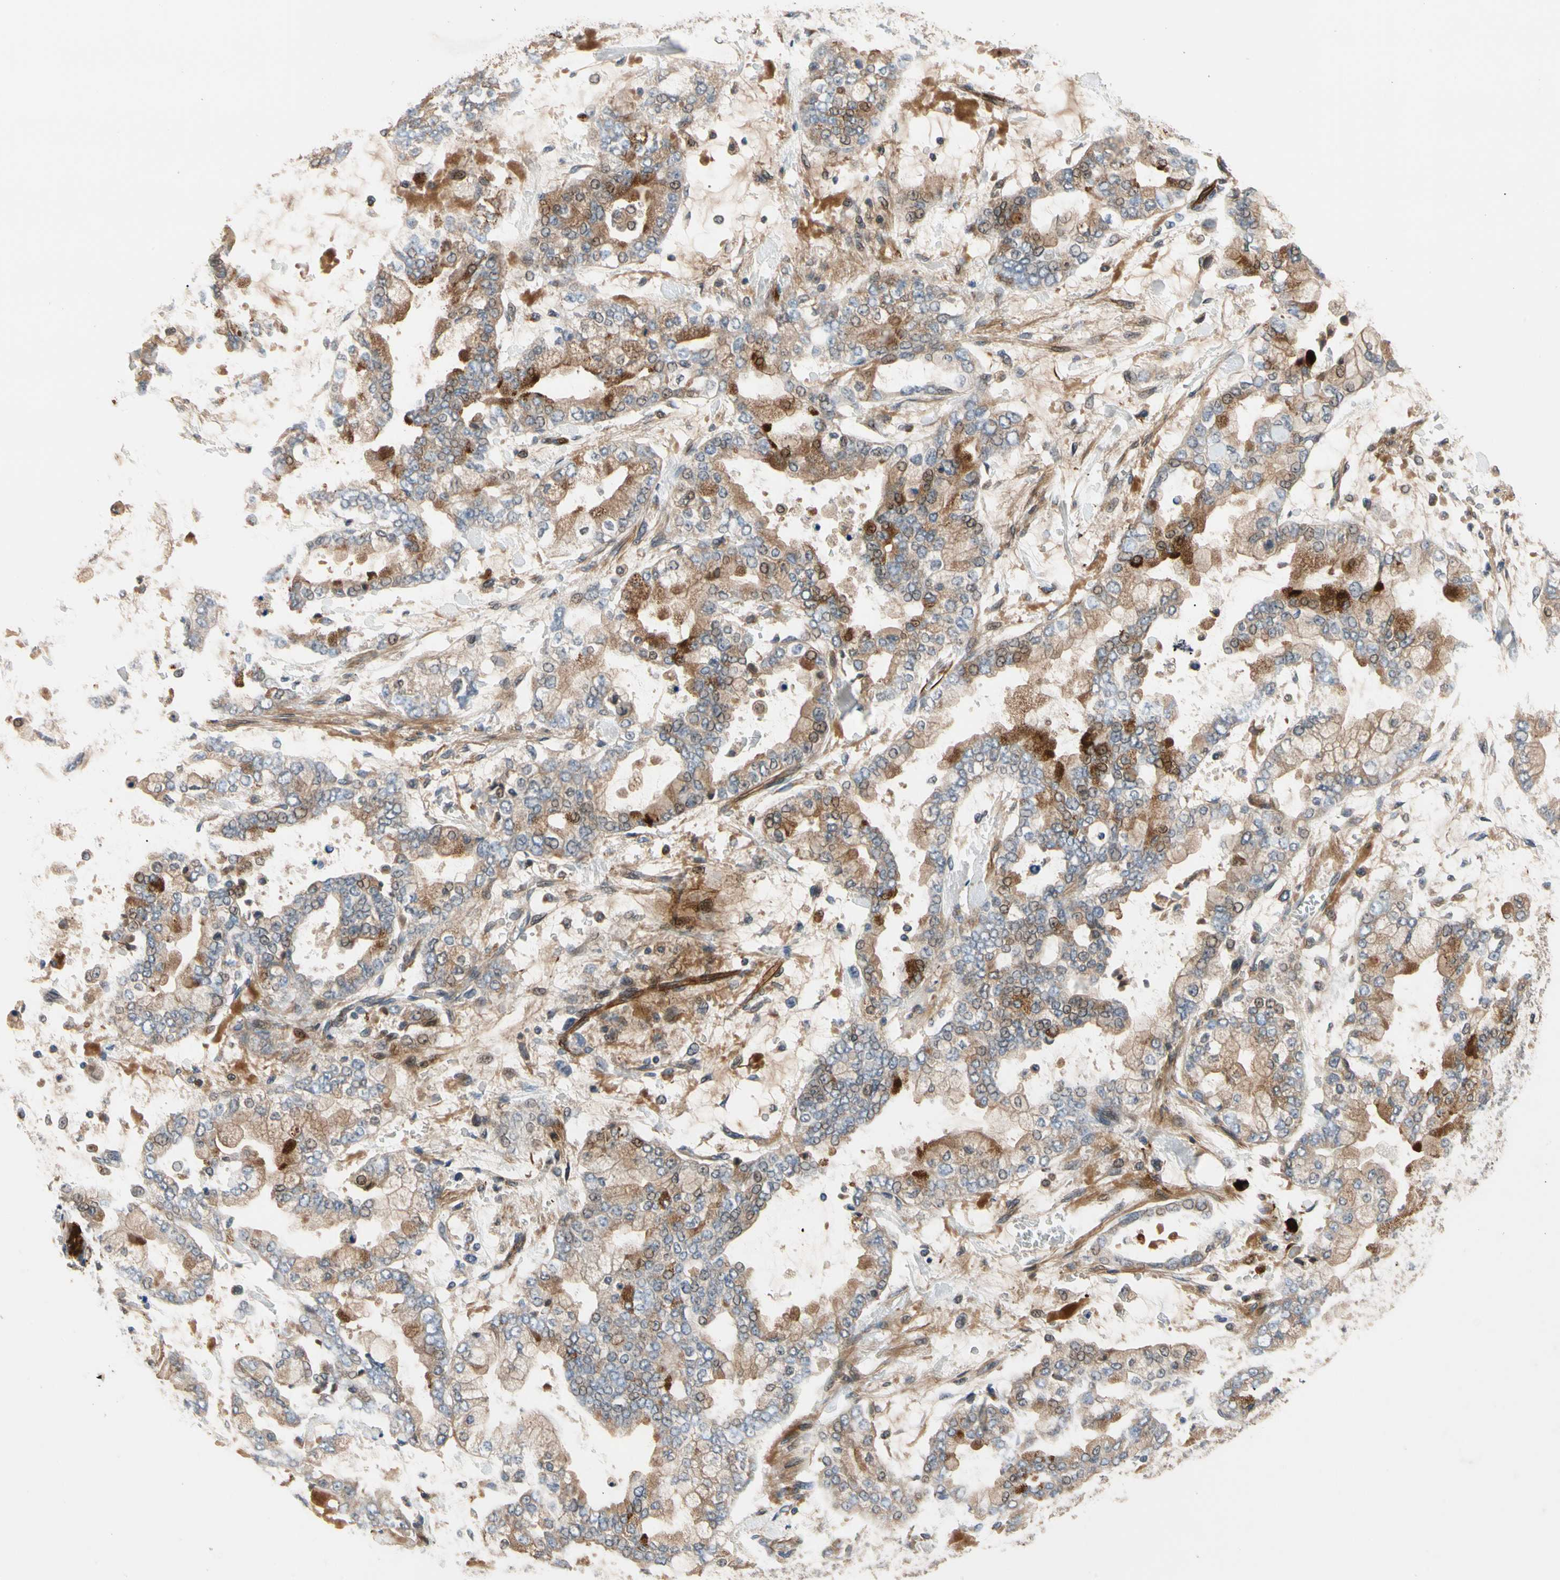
{"staining": {"intensity": "moderate", "quantity": "25%-75%", "location": "cytoplasmic/membranous"}, "tissue": "stomach cancer", "cell_type": "Tumor cells", "image_type": "cancer", "snomed": [{"axis": "morphology", "description": "Normal tissue, NOS"}, {"axis": "morphology", "description": "Adenocarcinoma, NOS"}, {"axis": "topography", "description": "Stomach, upper"}, {"axis": "topography", "description": "Stomach"}], "caption": "Immunohistochemical staining of human stomach adenocarcinoma reveals medium levels of moderate cytoplasmic/membranous expression in approximately 25%-75% of tumor cells.", "gene": "FGD6", "patient": {"sex": "male", "age": 76}}